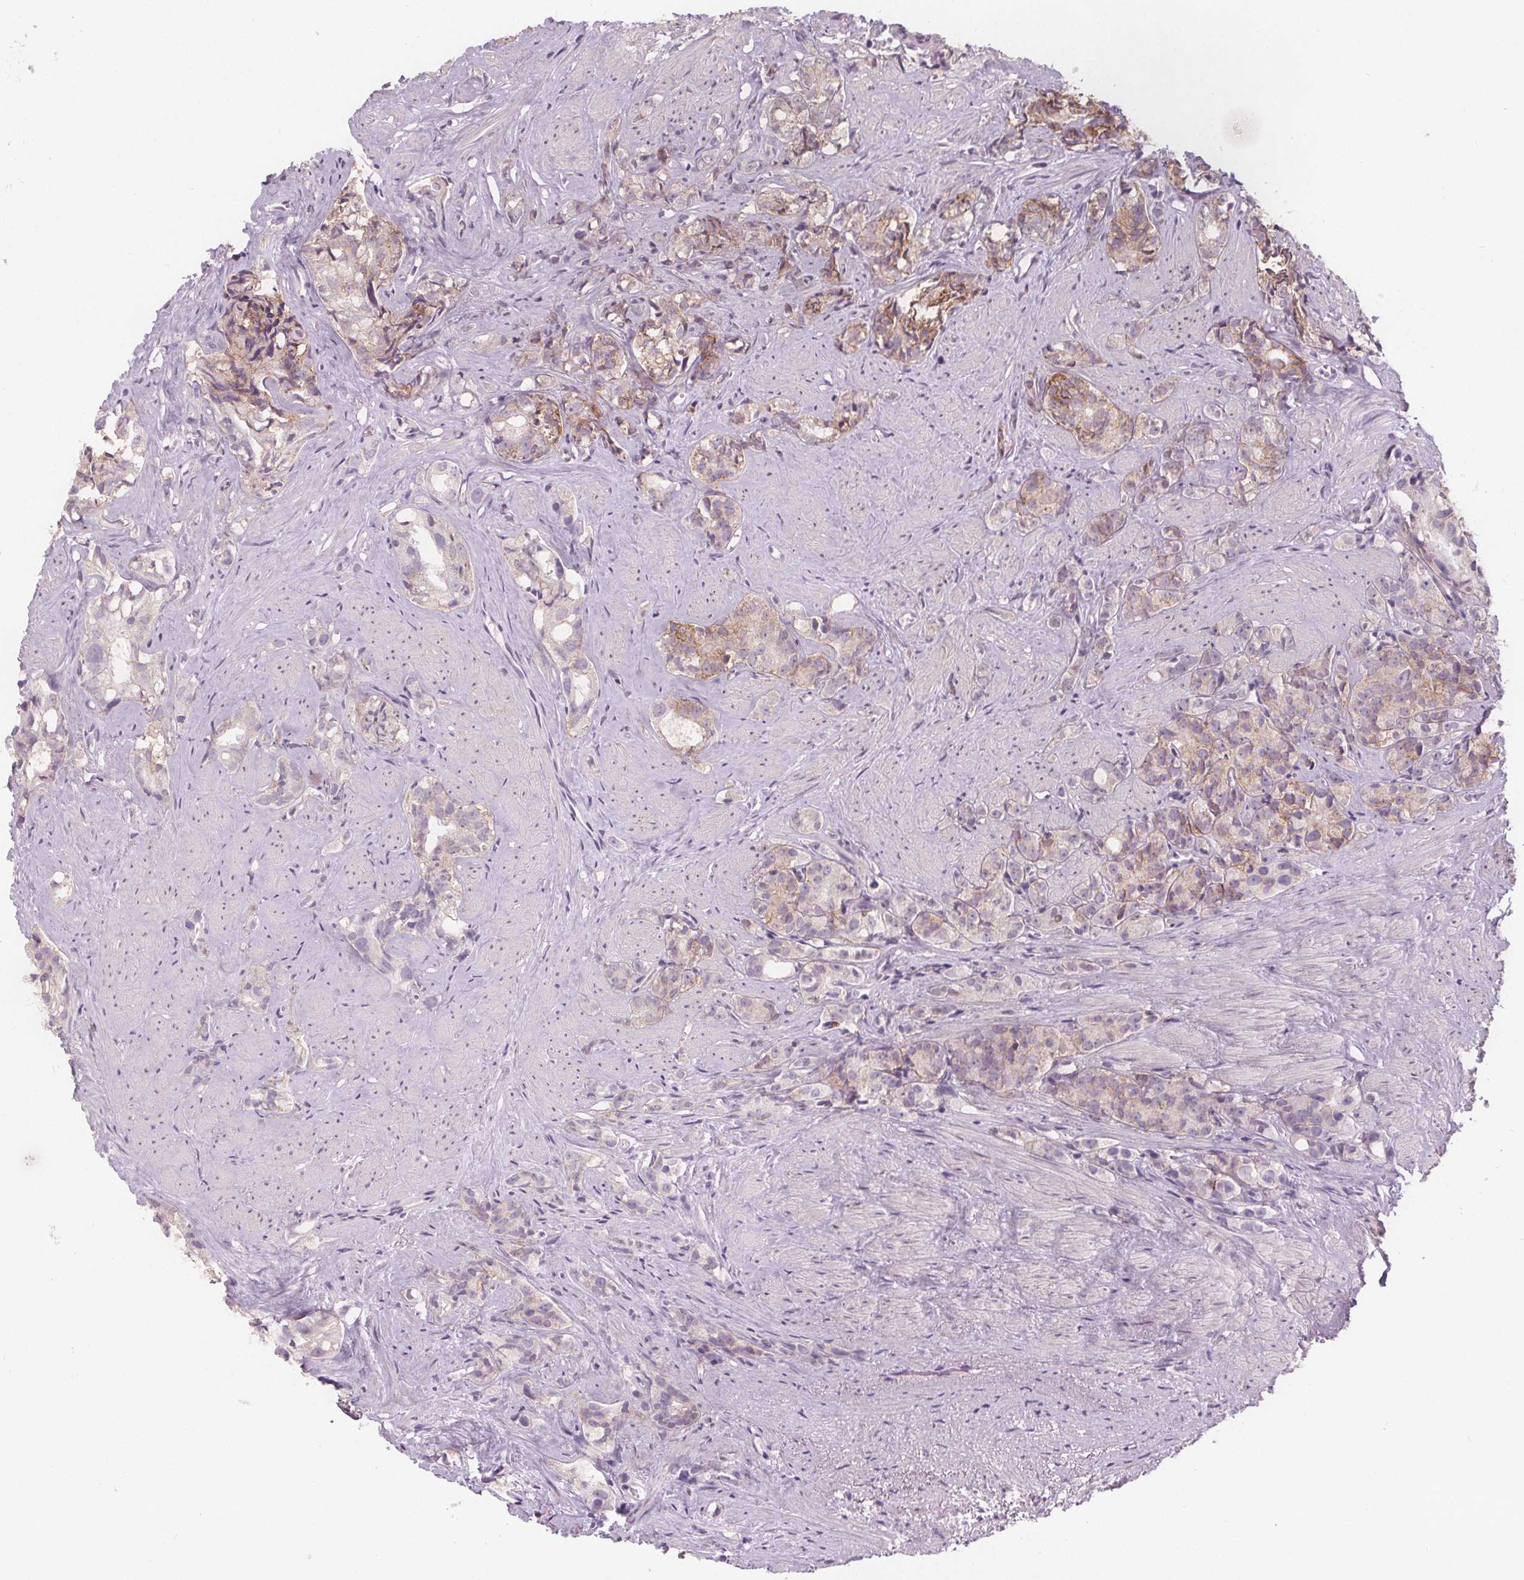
{"staining": {"intensity": "moderate", "quantity": "<25%", "location": "cytoplasmic/membranous"}, "tissue": "prostate cancer", "cell_type": "Tumor cells", "image_type": "cancer", "snomed": [{"axis": "morphology", "description": "Adenocarcinoma, High grade"}, {"axis": "topography", "description": "Prostate"}], "caption": "Immunohistochemistry image of neoplastic tissue: prostate cancer stained using immunohistochemistry (IHC) reveals low levels of moderate protein expression localized specifically in the cytoplasmic/membranous of tumor cells, appearing as a cytoplasmic/membranous brown color.", "gene": "ATP1A1", "patient": {"sex": "male", "age": 75}}